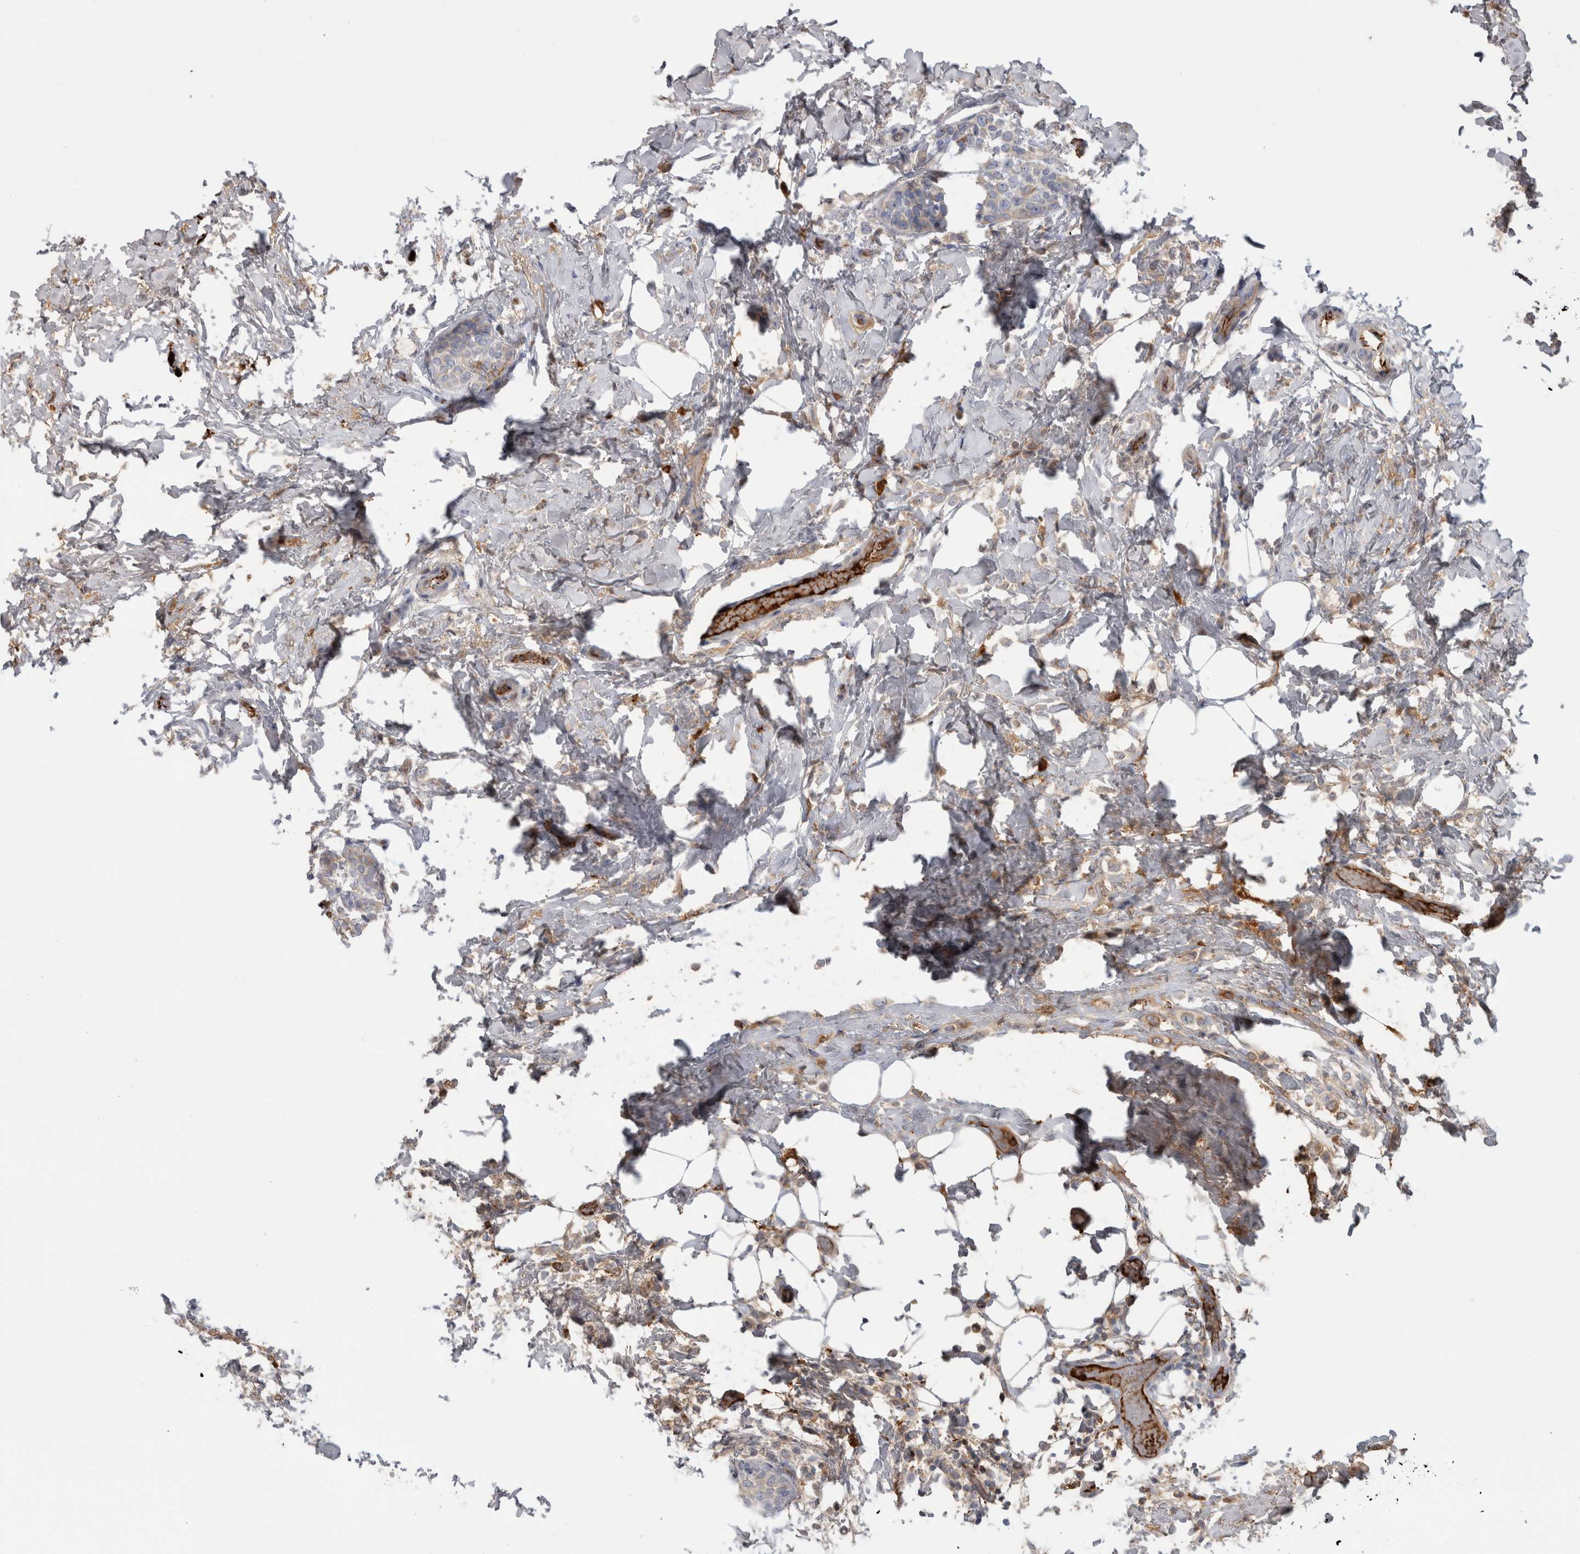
{"staining": {"intensity": "negative", "quantity": "none", "location": "none"}, "tissue": "breast cancer", "cell_type": "Tumor cells", "image_type": "cancer", "snomed": [{"axis": "morphology", "description": "Lobular carcinoma"}, {"axis": "topography", "description": "Breast"}], "caption": "This is an immunohistochemistry (IHC) photomicrograph of breast lobular carcinoma. There is no positivity in tumor cells.", "gene": "TBCE", "patient": {"sex": "female", "age": 50}}